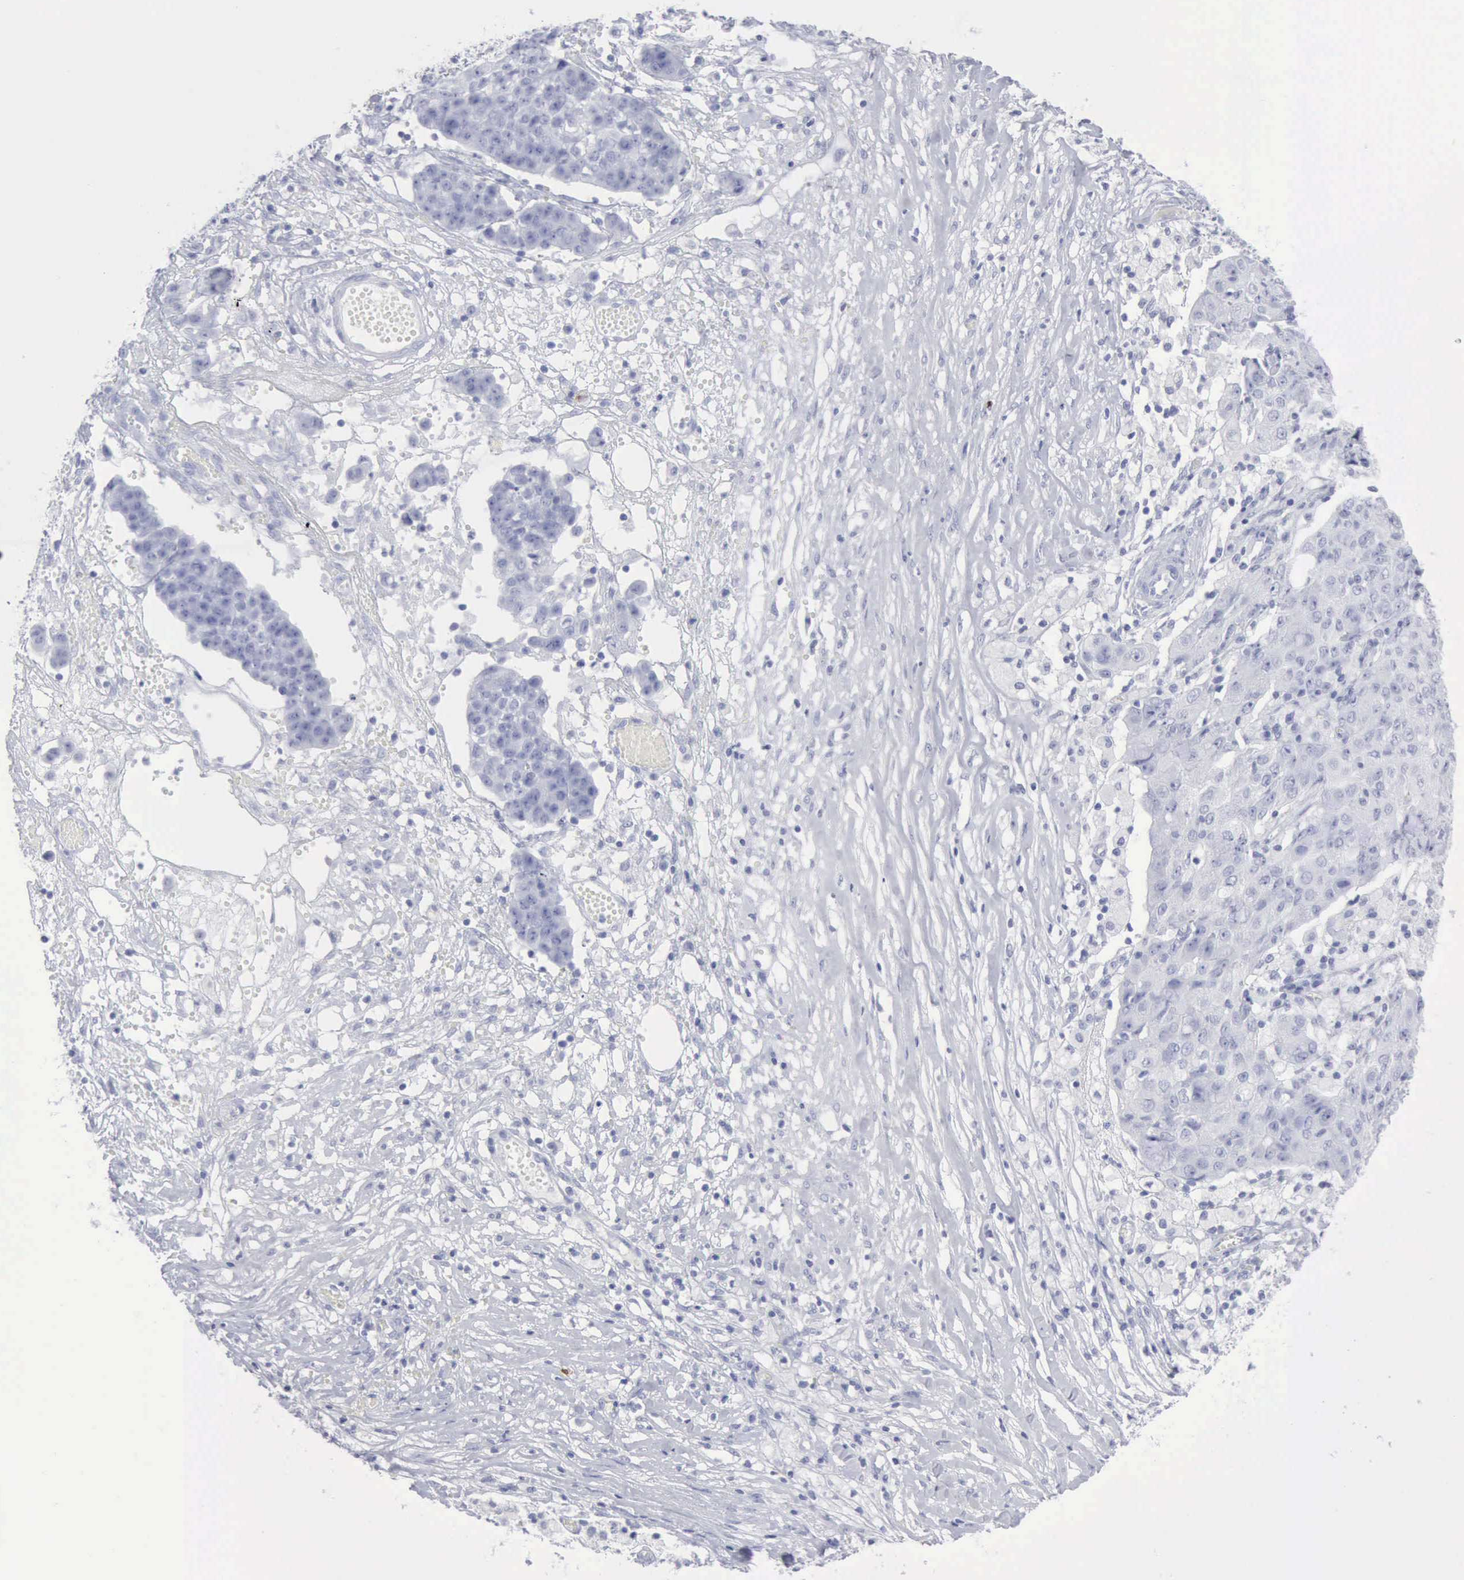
{"staining": {"intensity": "negative", "quantity": "none", "location": "none"}, "tissue": "ovarian cancer", "cell_type": "Tumor cells", "image_type": "cancer", "snomed": [{"axis": "morphology", "description": "Carcinoma, endometroid"}, {"axis": "topography", "description": "Ovary"}], "caption": "DAB (3,3'-diaminobenzidine) immunohistochemical staining of ovarian endometroid carcinoma demonstrates no significant staining in tumor cells. Nuclei are stained in blue.", "gene": "CMA1", "patient": {"sex": "female", "age": 42}}